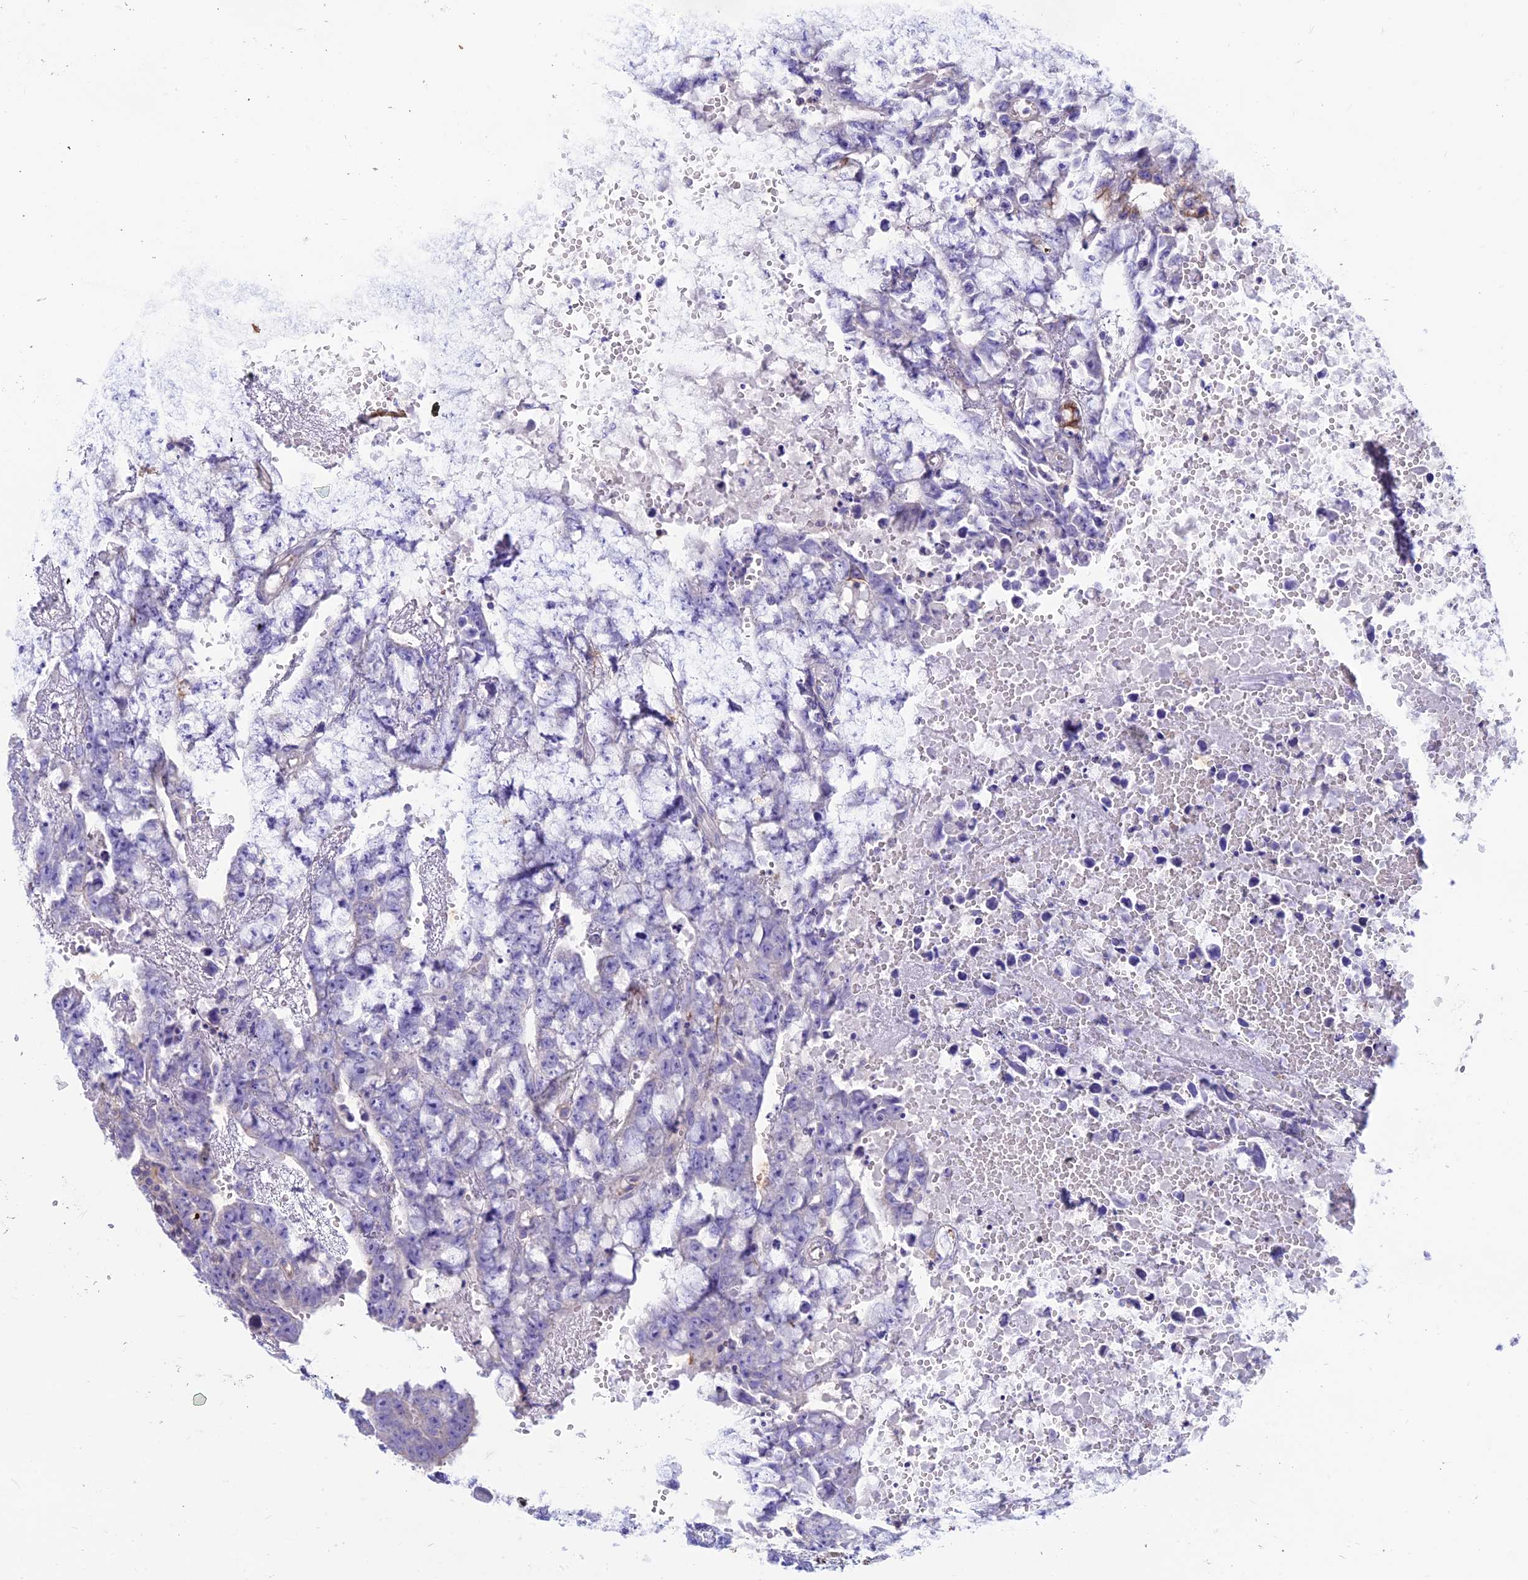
{"staining": {"intensity": "negative", "quantity": "none", "location": "none"}, "tissue": "testis cancer", "cell_type": "Tumor cells", "image_type": "cancer", "snomed": [{"axis": "morphology", "description": "Carcinoma, Embryonal, NOS"}, {"axis": "topography", "description": "Testis"}], "caption": "A micrograph of human testis embryonal carcinoma is negative for staining in tumor cells.", "gene": "CDAN1", "patient": {"sex": "male", "age": 25}}